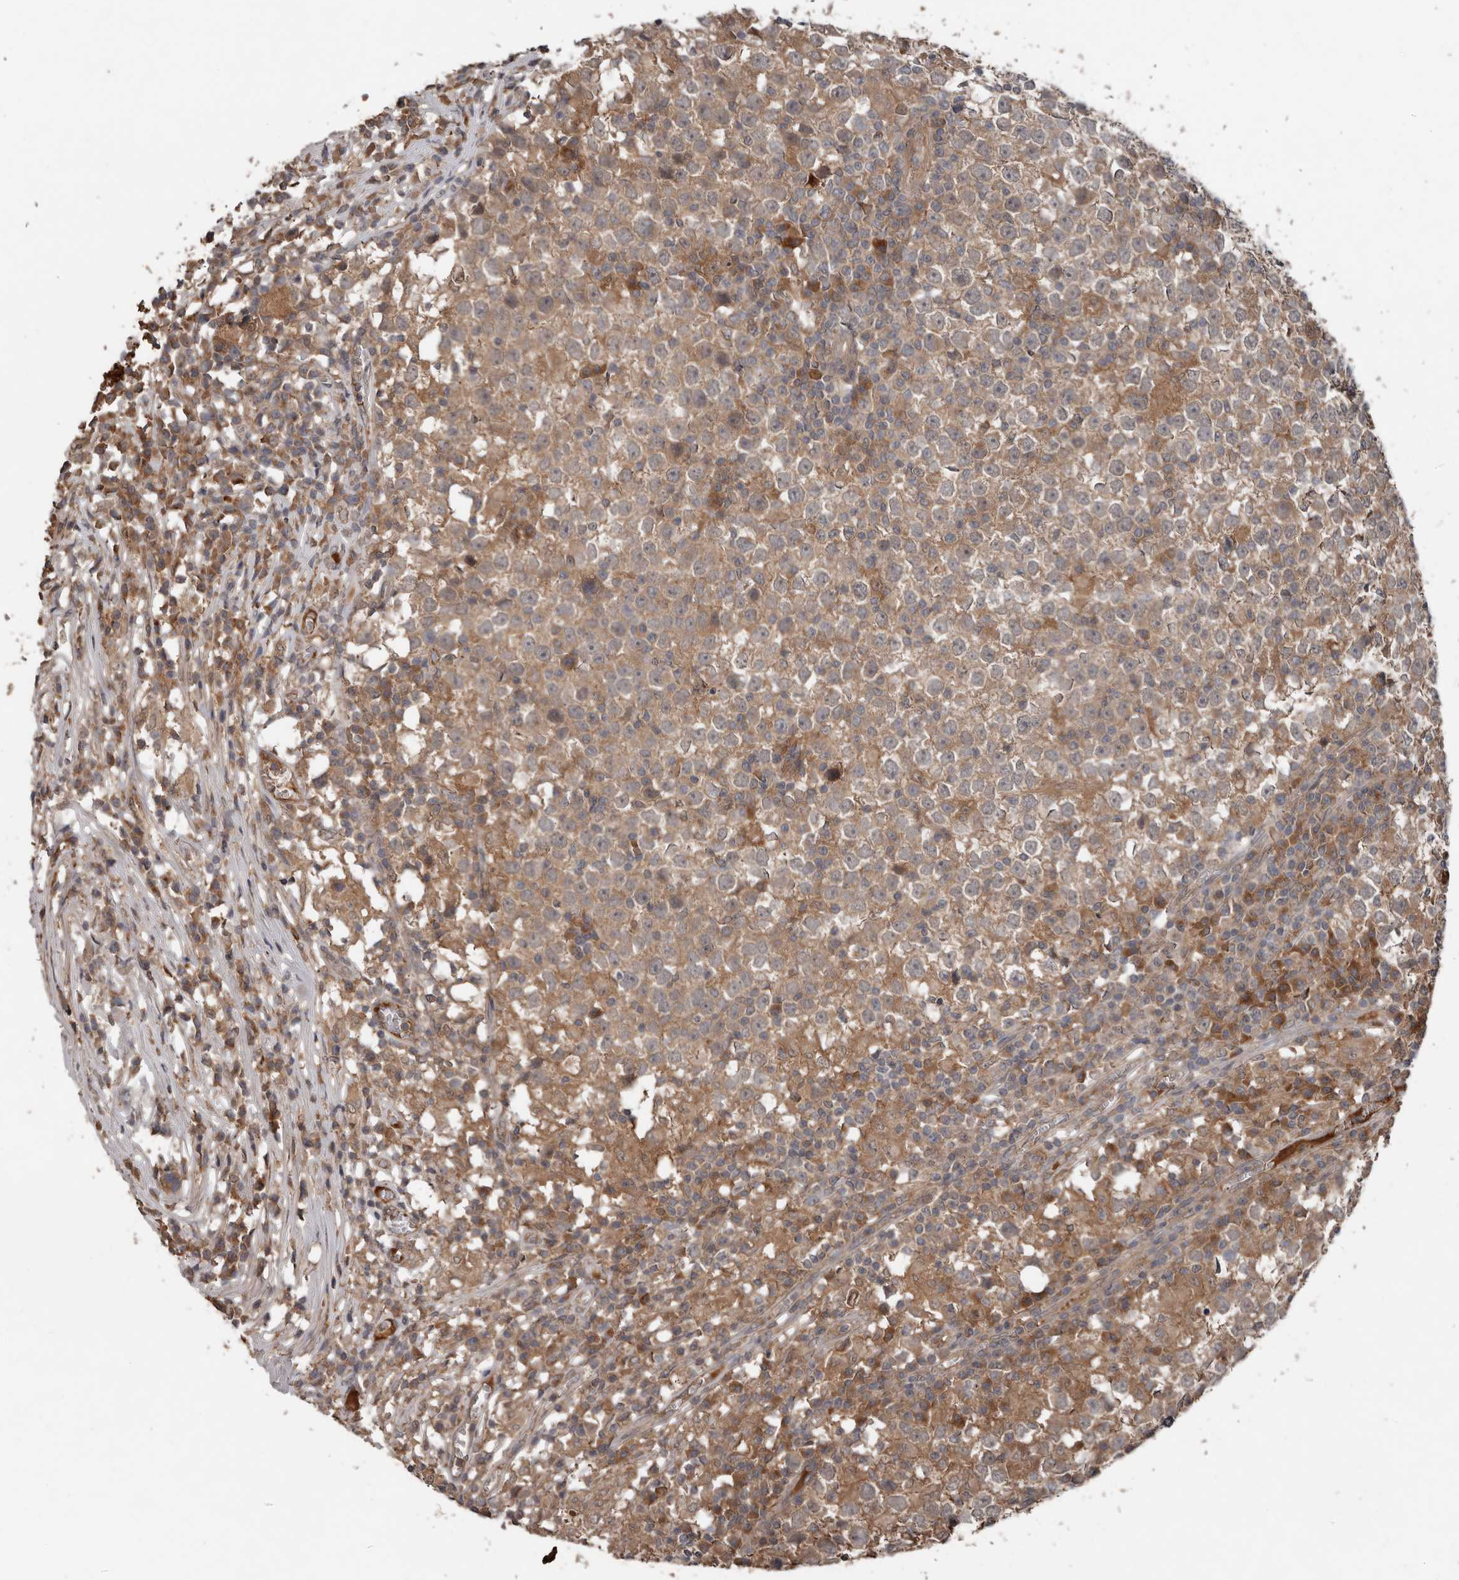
{"staining": {"intensity": "moderate", "quantity": ">75%", "location": "cytoplasmic/membranous"}, "tissue": "testis cancer", "cell_type": "Tumor cells", "image_type": "cancer", "snomed": [{"axis": "morphology", "description": "Seminoma, NOS"}, {"axis": "topography", "description": "Testis"}], "caption": "Immunohistochemical staining of testis cancer reveals medium levels of moderate cytoplasmic/membranous protein expression in about >75% of tumor cells.", "gene": "DNAJB4", "patient": {"sex": "male", "age": 65}}